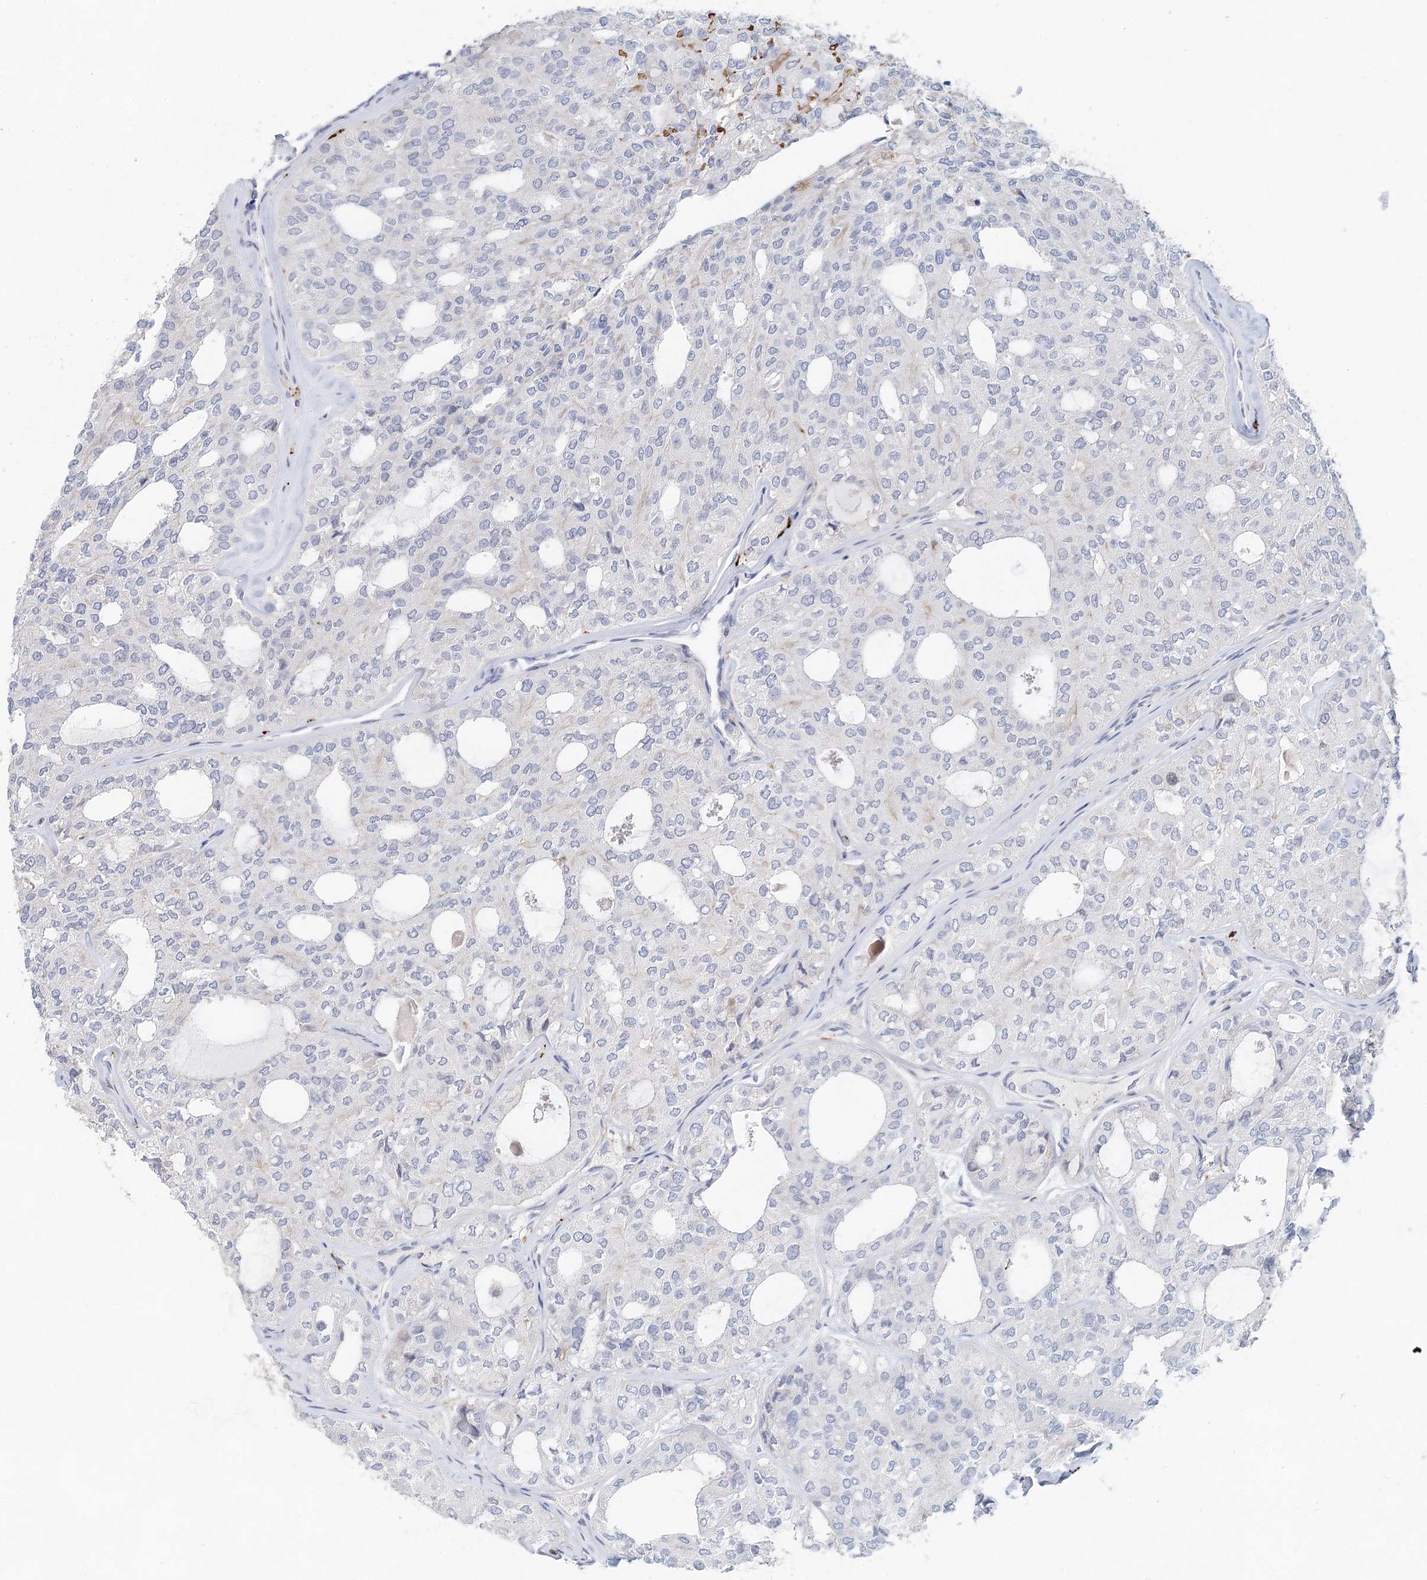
{"staining": {"intensity": "negative", "quantity": "none", "location": "none"}, "tissue": "thyroid cancer", "cell_type": "Tumor cells", "image_type": "cancer", "snomed": [{"axis": "morphology", "description": "Follicular adenoma carcinoma, NOS"}, {"axis": "topography", "description": "Thyroid gland"}], "caption": "The image reveals no significant expression in tumor cells of thyroid cancer.", "gene": "SLC19A3", "patient": {"sex": "male", "age": 75}}